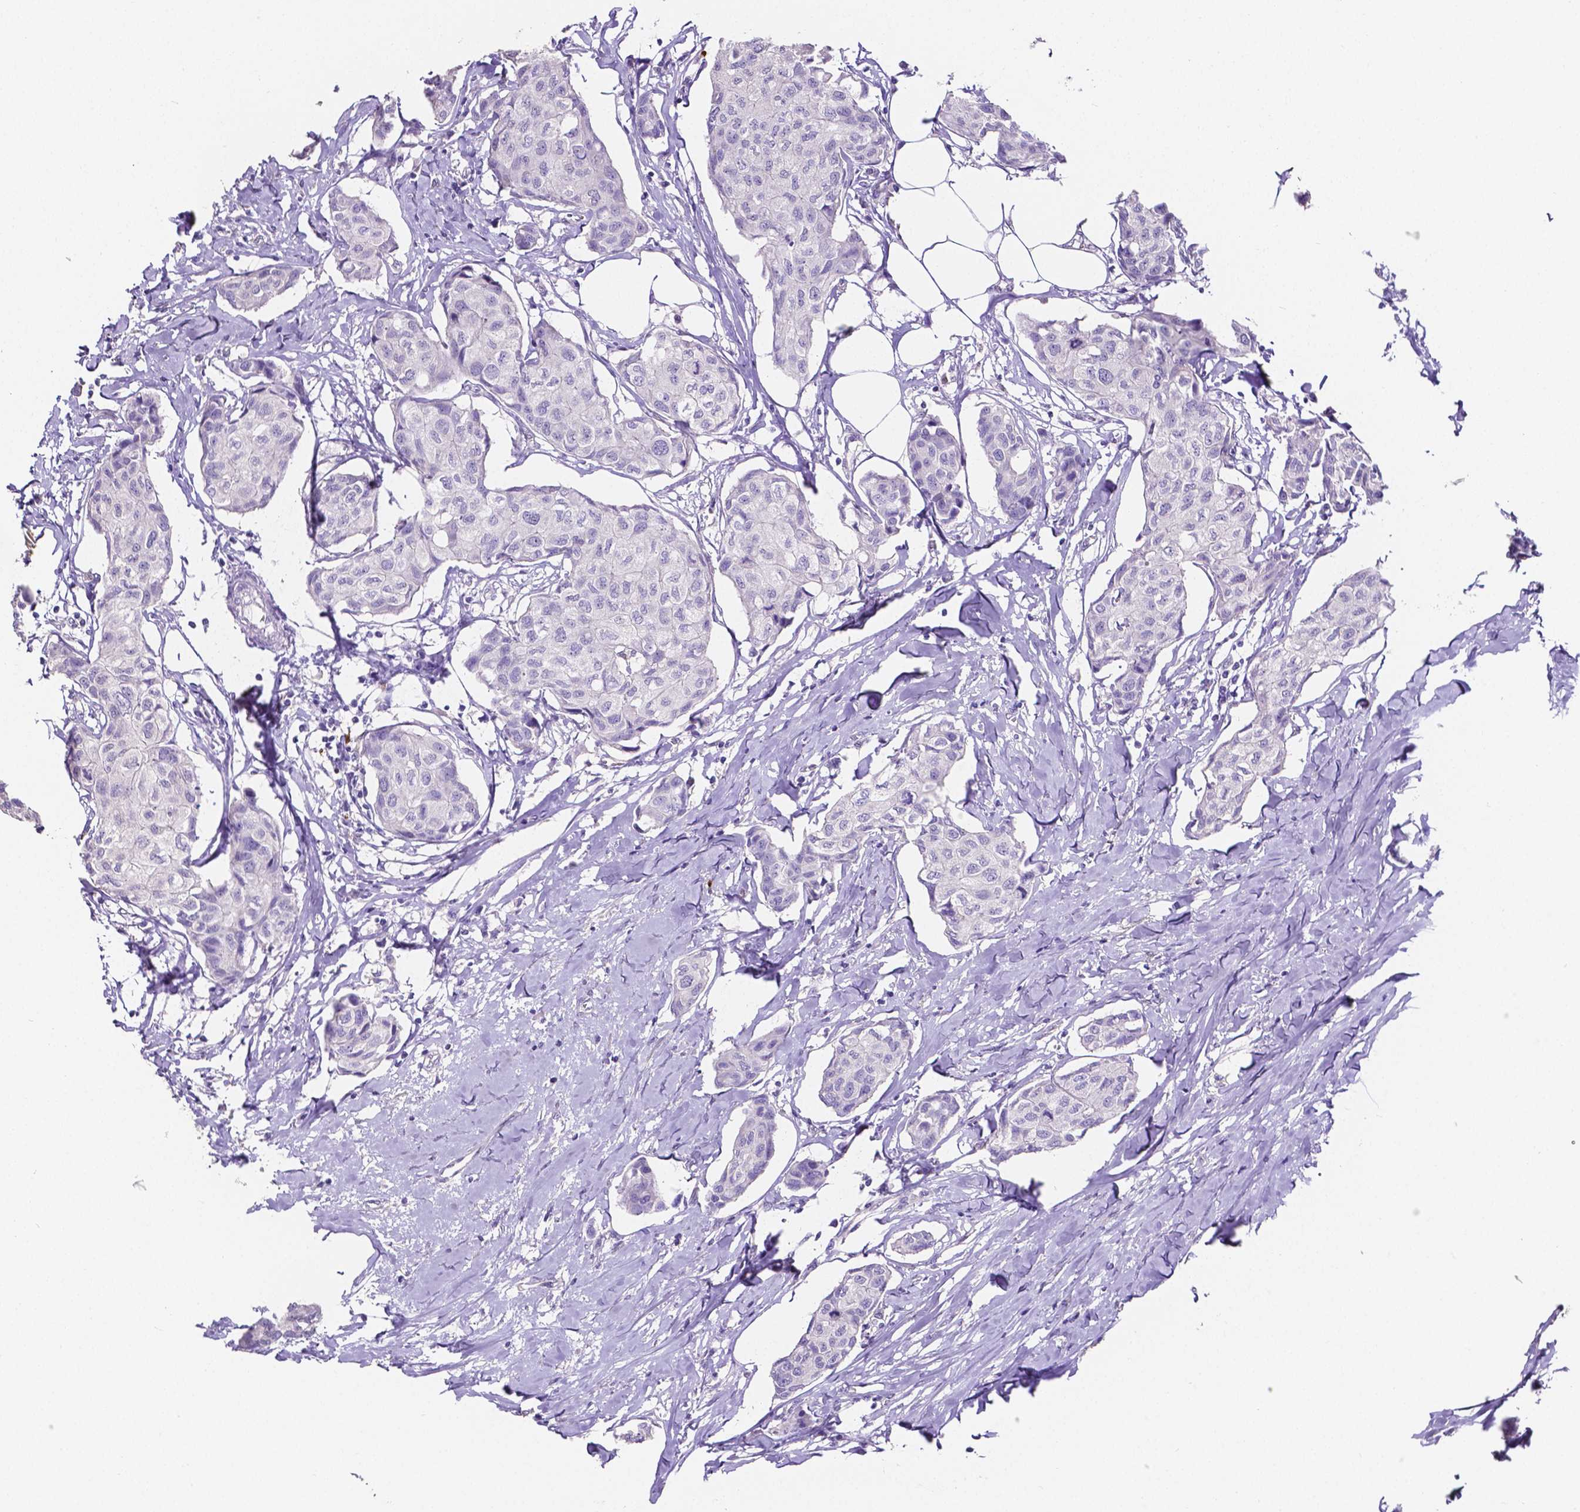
{"staining": {"intensity": "negative", "quantity": "none", "location": "none"}, "tissue": "breast cancer", "cell_type": "Tumor cells", "image_type": "cancer", "snomed": [{"axis": "morphology", "description": "Duct carcinoma"}, {"axis": "topography", "description": "Breast"}], "caption": "IHC photomicrograph of breast infiltrating ductal carcinoma stained for a protein (brown), which shows no staining in tumor cells.", "gene": "MMP9", "patient": {"sex": "female", "age": 80}}